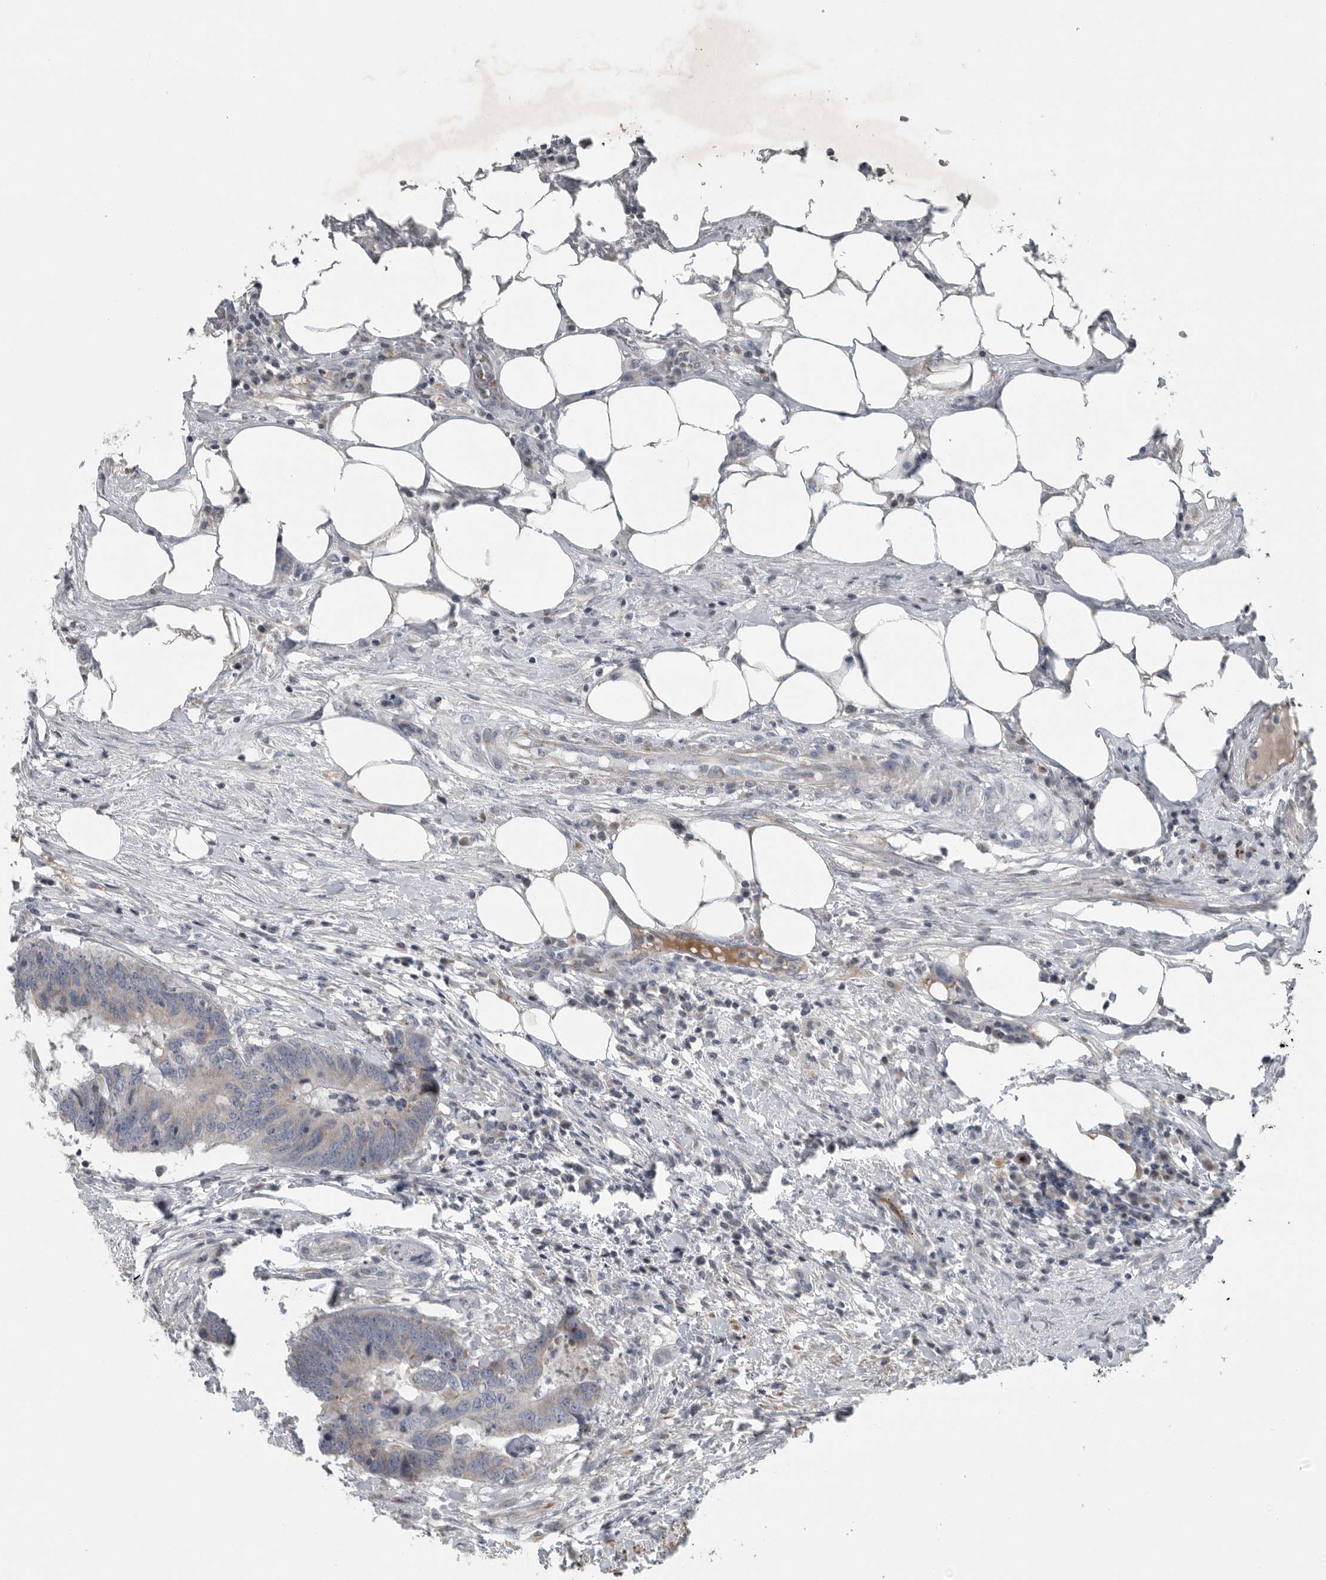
{"staining": {"intensity": "negative", "quantity": "none", "location": "none"}, "tissue": "colorectal cancer", "cell_type": "Tumor cells", "image_type": "cancer", "snomed": [{"axis": "morphology", "description": "Adenocarcinoma, NOS"}, {"axis": "topography", "description": "Colon"}], "caption": "DAB immunohistochemical staining of human colorectal adenocarcinoma exhibits no significant expression in tumor cells.", "gene": "MPP3", "patient": {"sex": "male", "age": 56}}